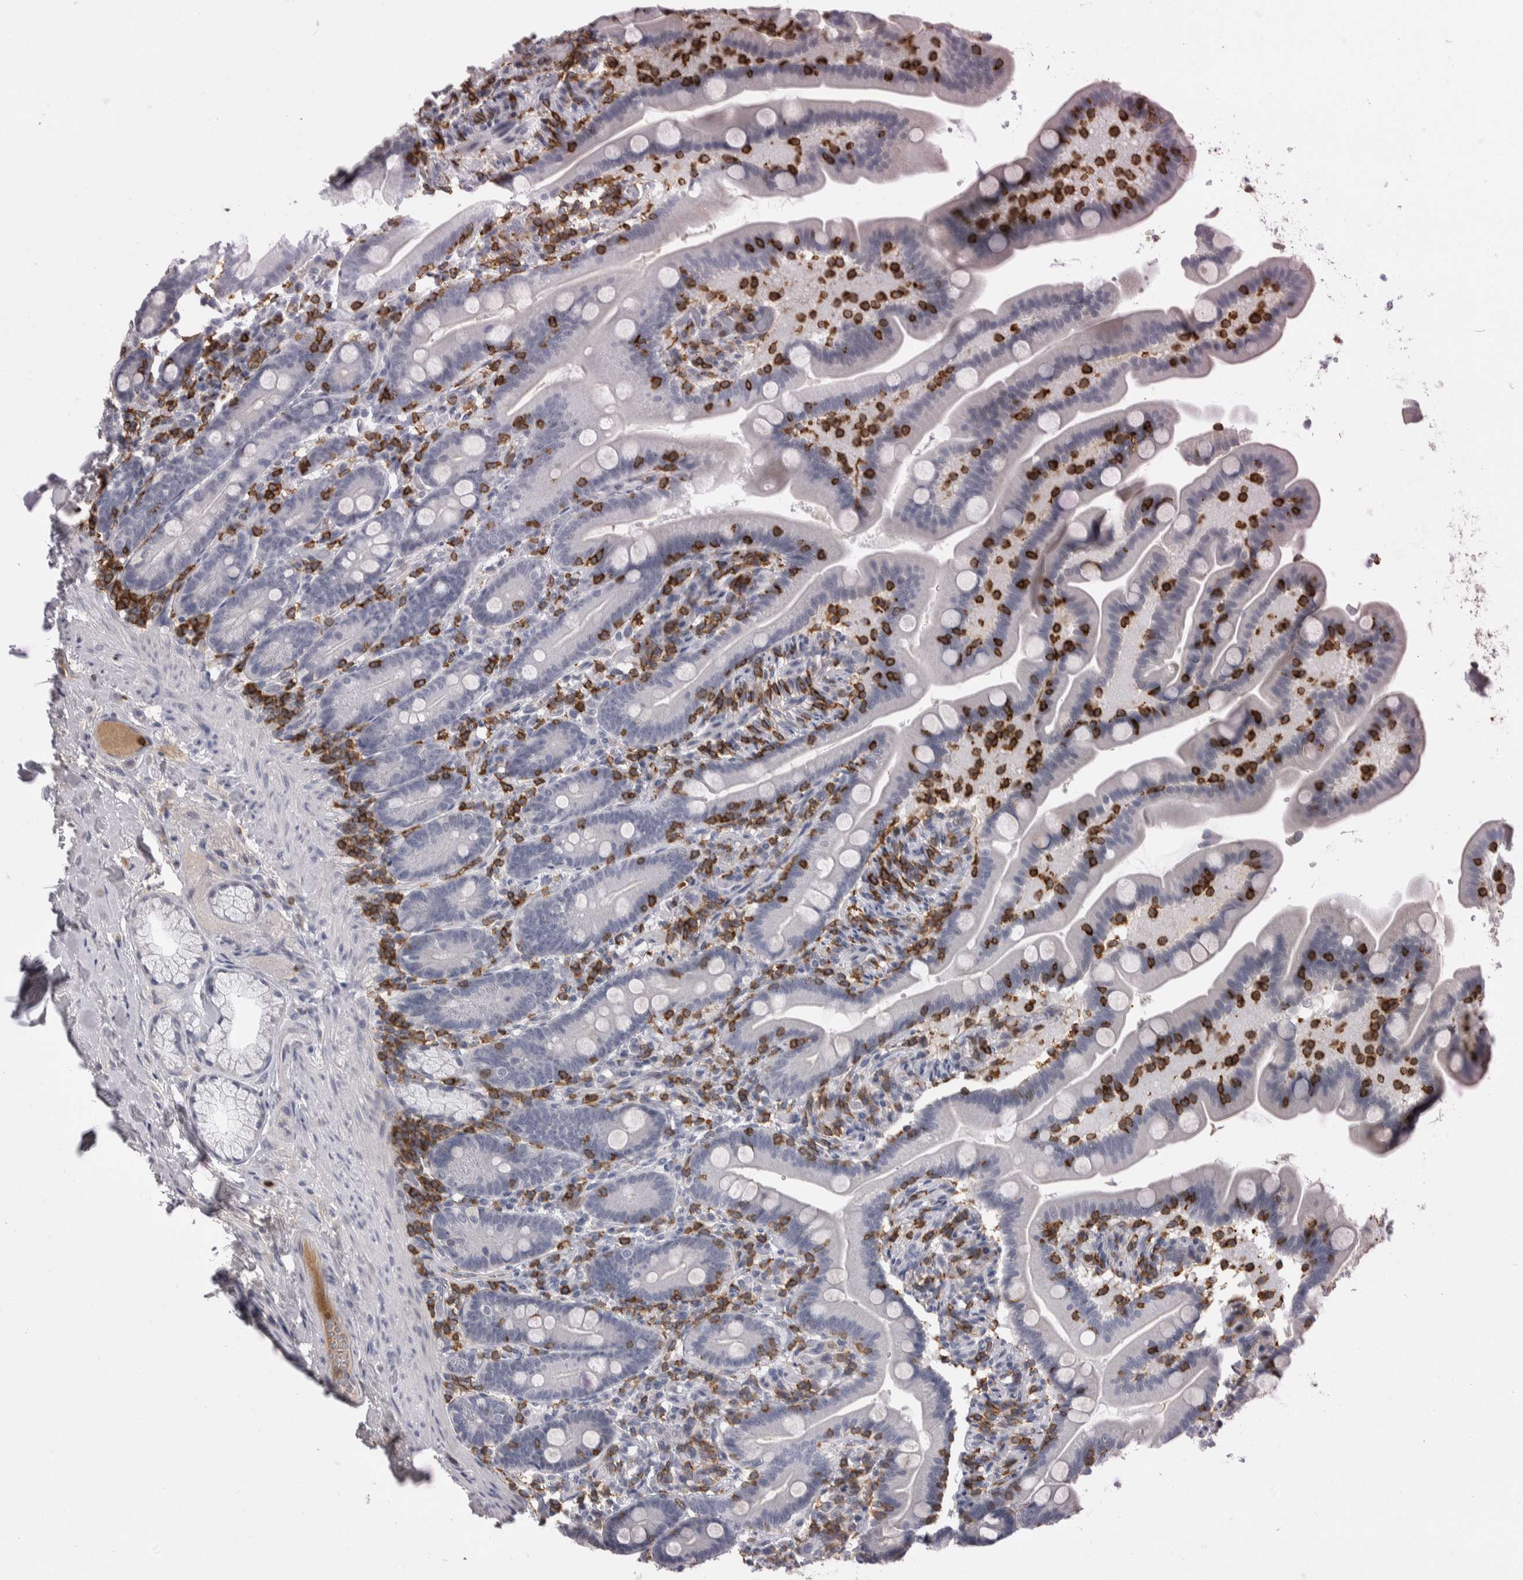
{"staining": {"intensity": "negative", "quantity": "none", "location": "none"}, "tissue": "duodenum", "cell_type": "Glandular cells", "image_type": "normal", "snomed": [{"axis": "morphology", "description": "Normal tissue, NOS"}, {"axis": "topography", "description": "Duodenum"}], "caption": "DAB immunohistochemical staining of benign duodenum reveals no significant expression in glandular cells. (DAB (3,3'-diaminobenzidine) immunohistochemistry with hematoxylin counter stain).", "gene": "CEP295NL", "patient": {"sex": "male", "age": 54}}